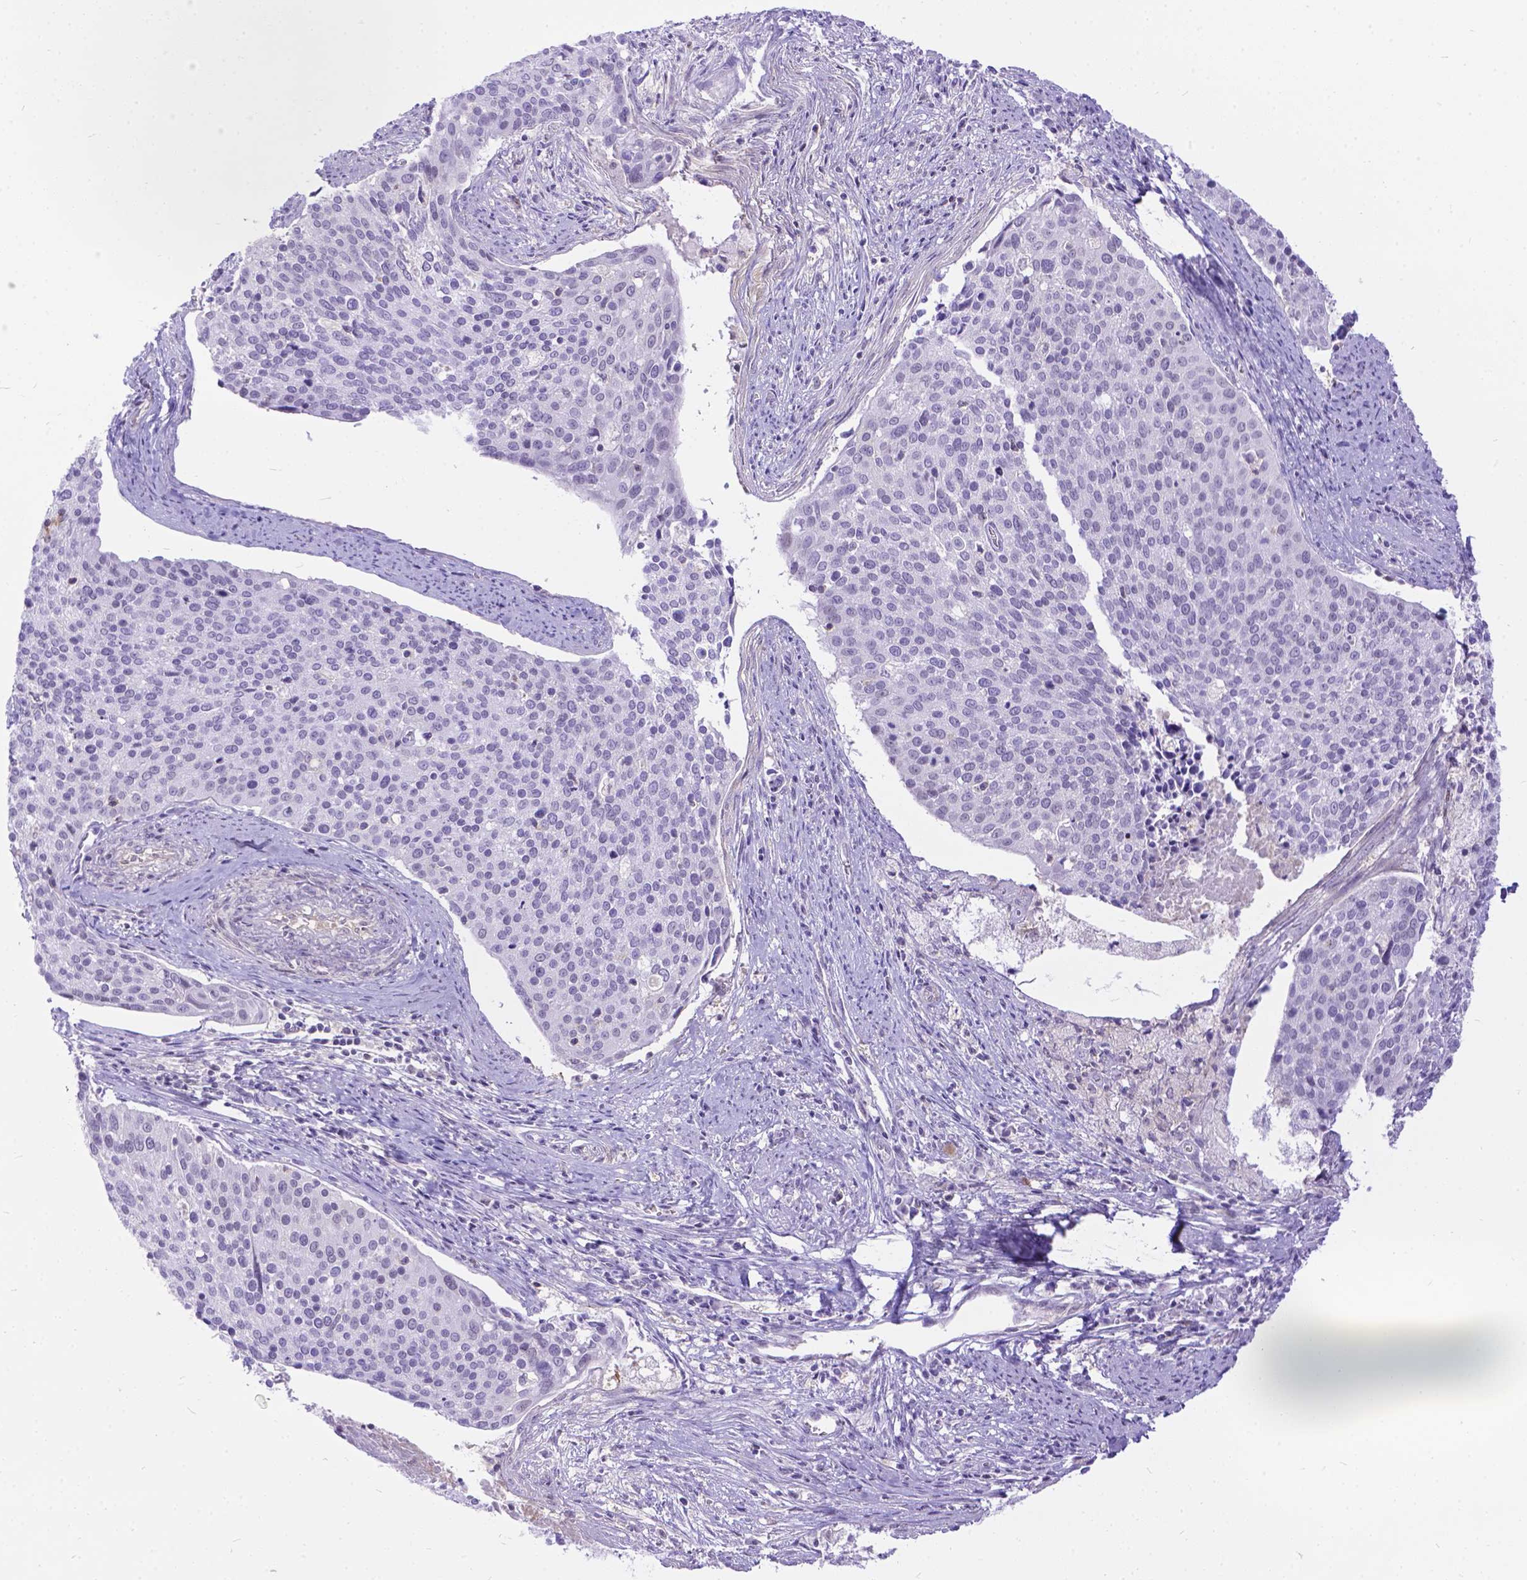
{"staining": {"intensity": "negative", "quantity": "none", "location": "none"}, "tissue": "cervical cancer", "cell_type": "Tumor cells", "image_type": "cancer", "snomed": [{"axis": "morphology", "description": "Squamous cell carcinoma, NOS"}, {"axis": "topography", "description": "Cervix"}], "caption": "There is no significant expression in tumor cells of cervical cancer (squamous cell carcinoma).", "gene": "TMEM169", "patient": {"sex": "female", "age": 39}}